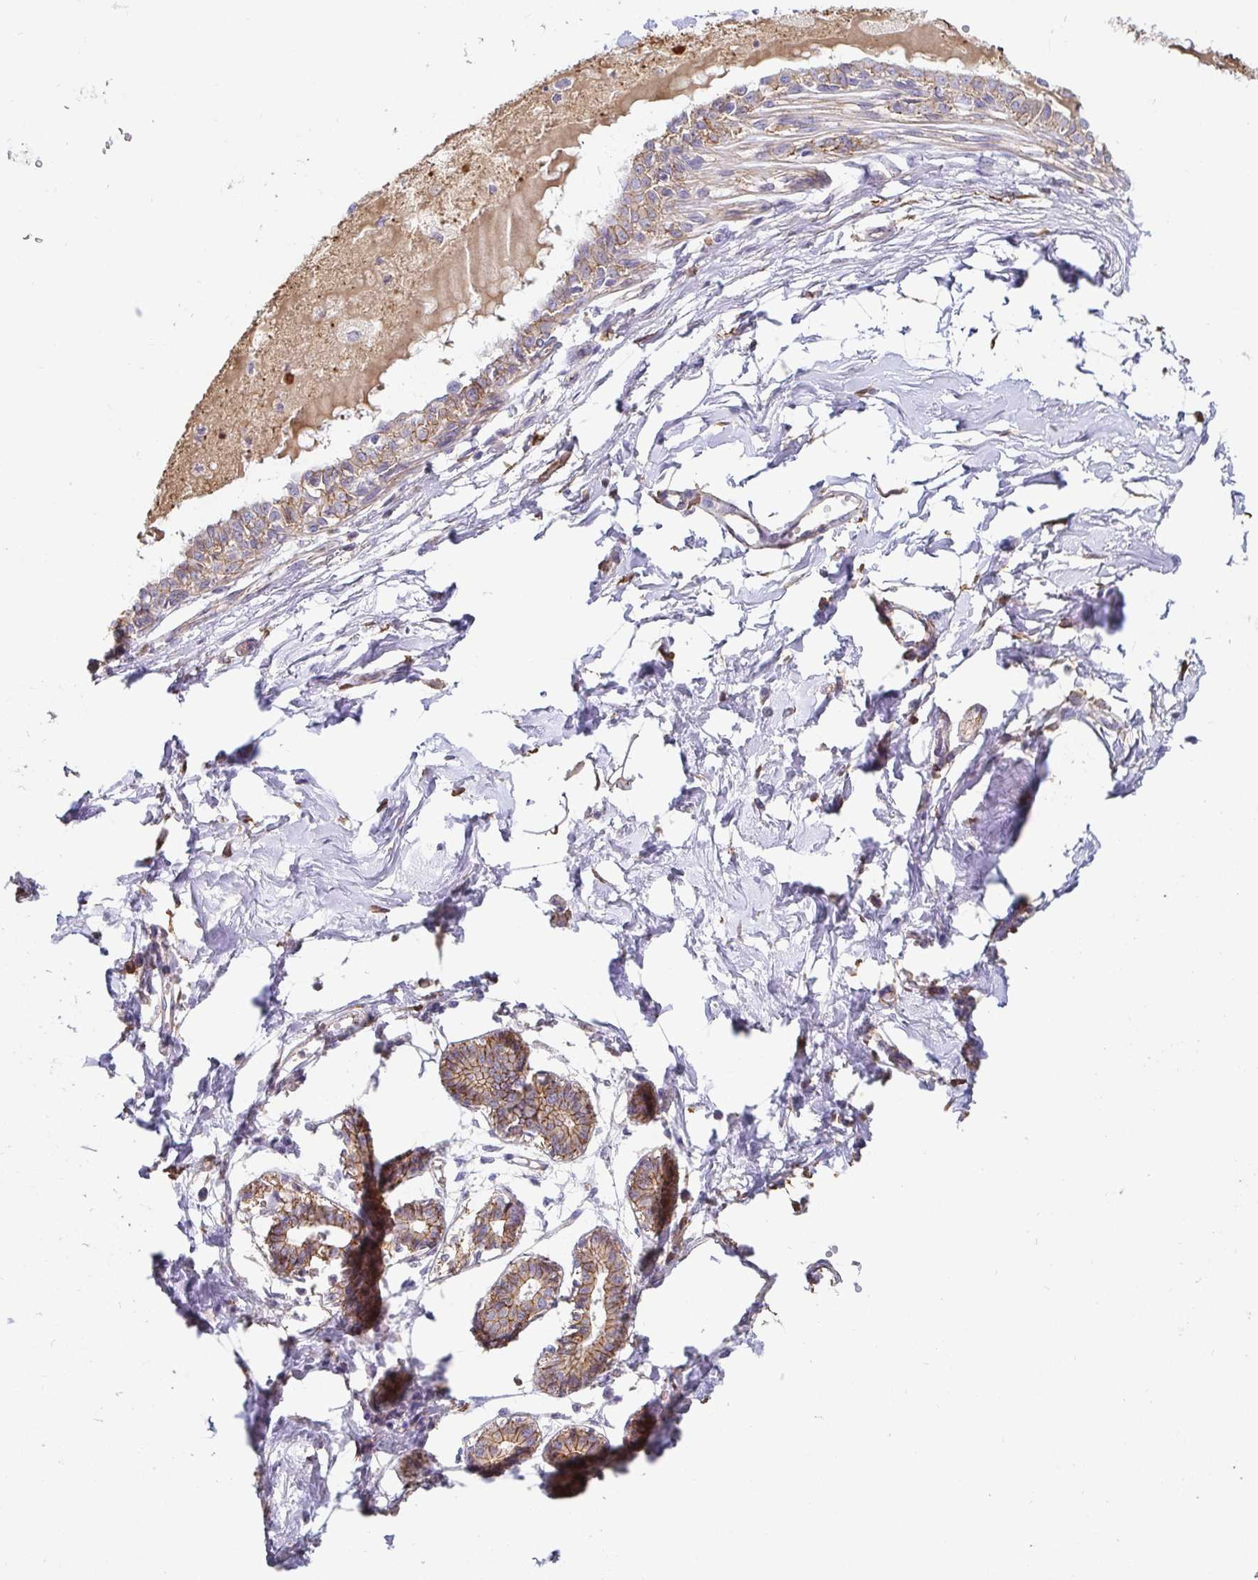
{"staining": {"intensity": "moderate", "quantity": "25%-75%", "location": "cytoplasmic/membranous"}, "tissue": "breast", "cell_type": "Adipocytes", "image_type": "normal", "snomed": [{"axis": "morphology", "description": "Normal tissue, NOS"}, {"axis": "topography", "description": "Breast"}], "caption": "Immunohistochemistry (DAB) staining of normal breast demonstrates moderate cytoplasmic/membranous protein expression in about 25%-75% of adipocytes.", "gene": "PIWIL3", "patient": {"sex": "female", "age": 45}}